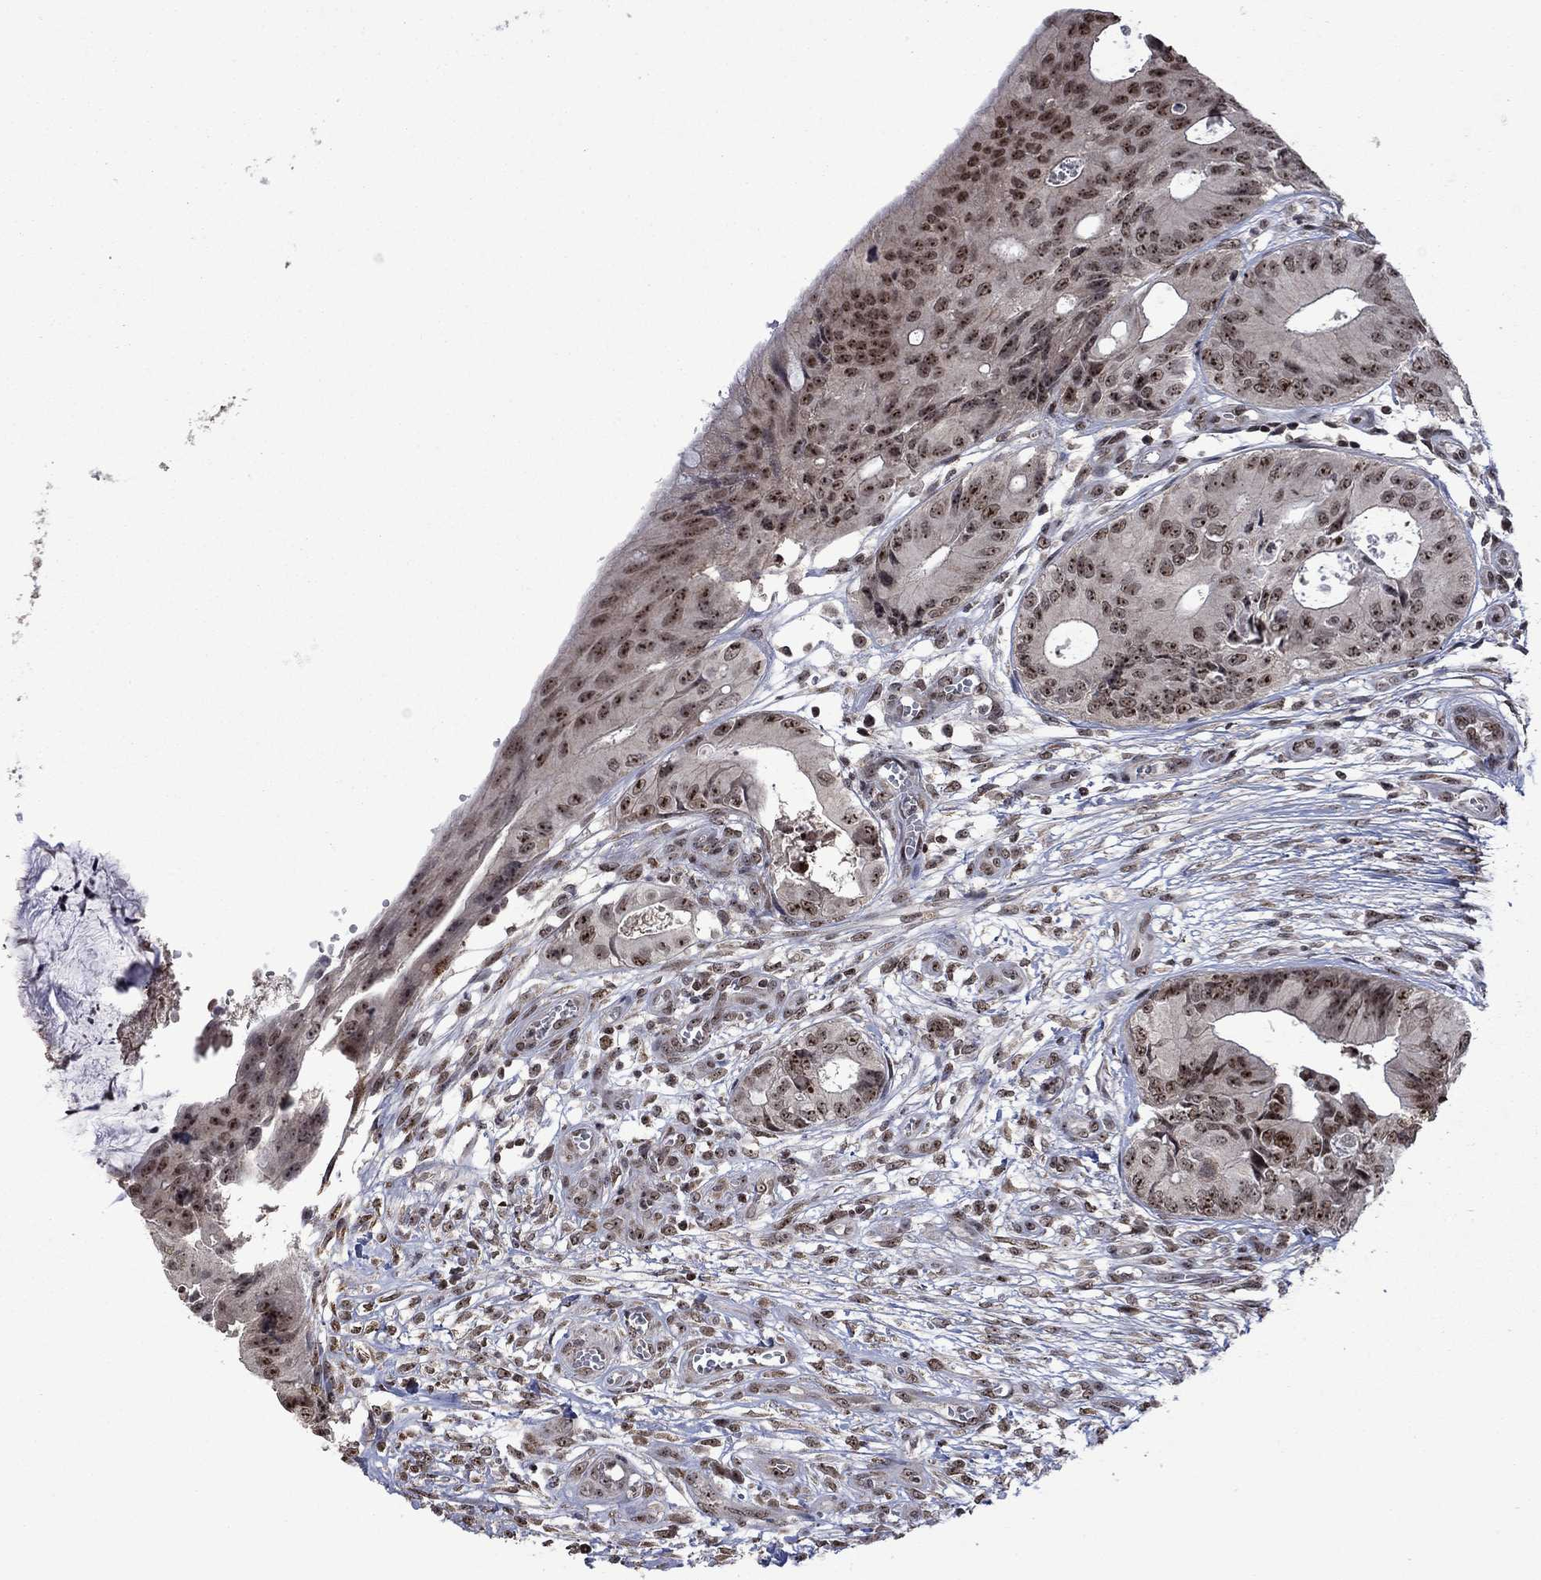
{"staining": {"intensity": "moderate", "quantity": "25%-75%", "location": "nuclear"}, "tissue": "colorectal cancer", "cell_type": "Tumor cells", "image_type": "cancer", "snomed": [{"axis": "morphology", "description": "Normal tissue, NOS"}, {"axis": "morphology", "description": "Adenocarcinoma, NOS"}, {"axis": "topography", "description": "Colon"}], "caption": "Moderate nuclear positivity for a protein is appreciated in approximately 25%-75% of tumor cells of colorectal cancer using immunohistochemistry.", "gene": "FBL", "patient": {"sex": "male", "age": 65}}